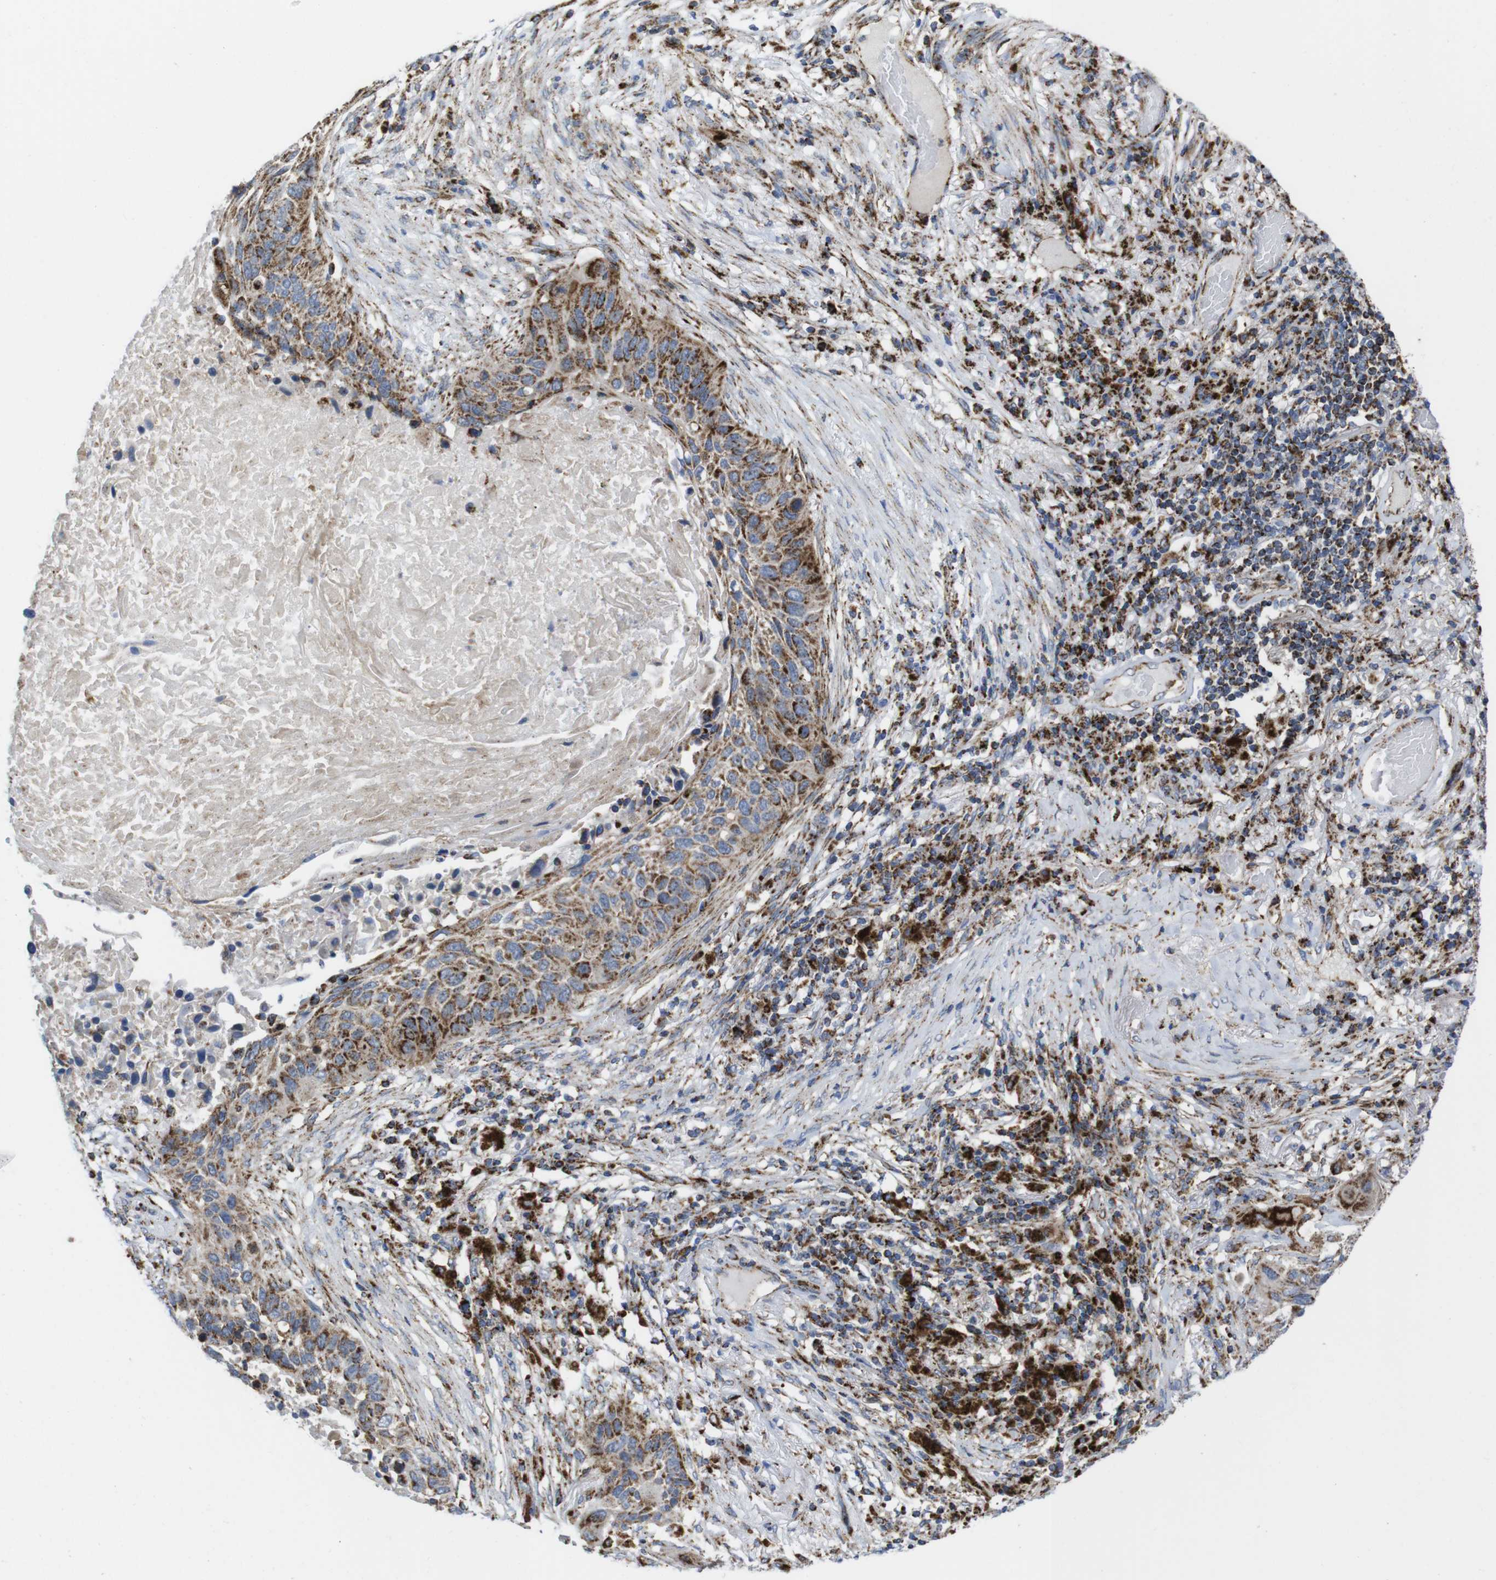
{"staining": {"intensity": "moderate", "quantity": "25%-75%", "location": "cytoplasmic/membranous"}, "tissue": "lung cancer", "cell_type": "Tumor cells", "image_type": "cancer", "snomed": [{"axis": "morphology", "description": "Squamous cell carcinoma, NOS"}, {"axis": "topography", "description": "Lung"}], "caption": "Immunohistochemistry (IHC) (DAB) staining of lung cancer (squamous cell carcinoma) demonstrates moderate cytoplasmic/membranous protein expression in about 25%-75% of tumor cells. The staining was performed using DAB (3,3'-diaminobenzidine), with brown indicating positive protein expression. Nuclei are stained blue with hematoxylin.", "gene": "TMEM192", "patient": {"sex": "male", "age": 57}}